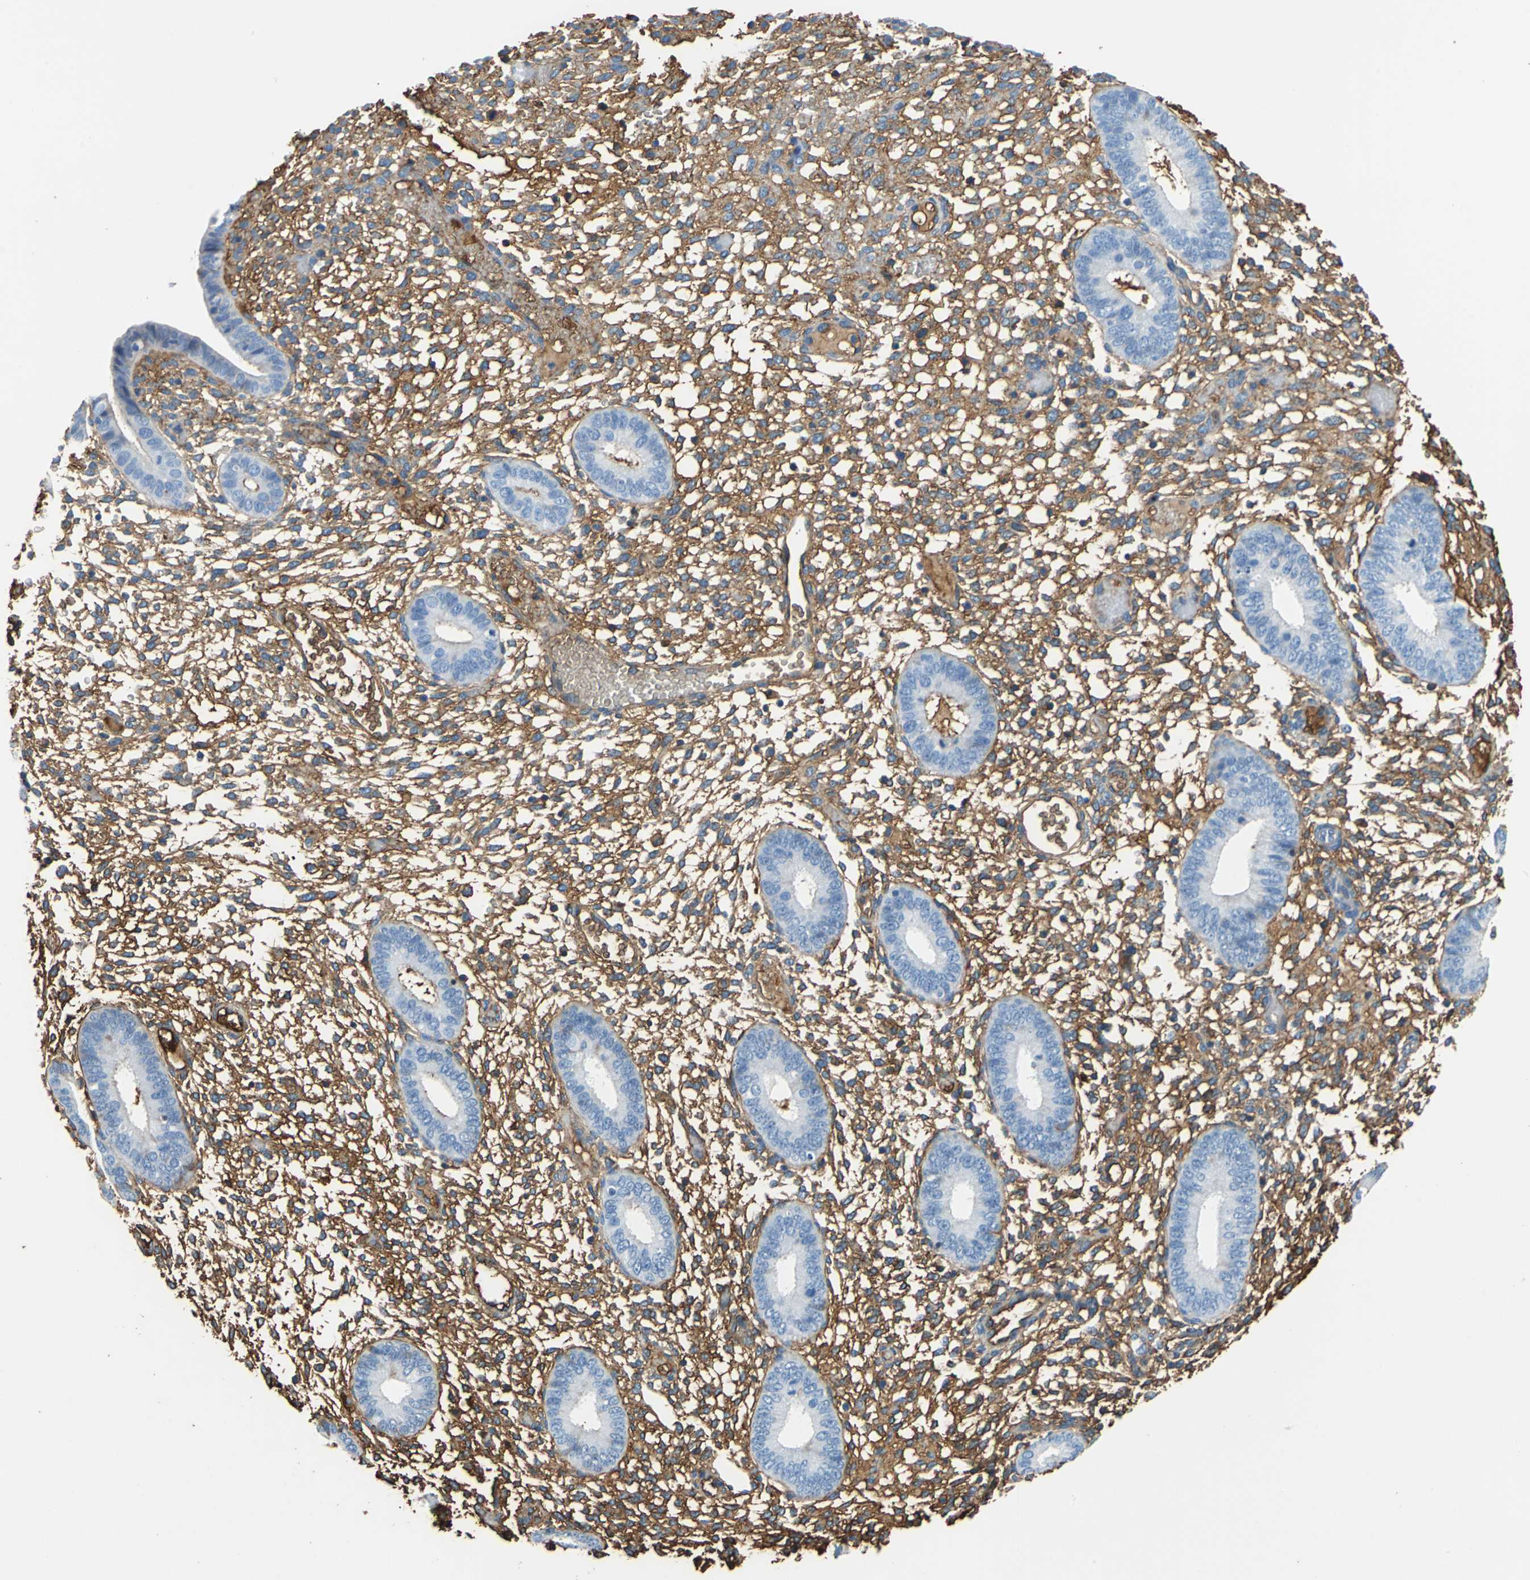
{"staining": {"intensity": "moderate", "quantity": "25%-75%", "location": "cytoplasmic/membranous"}, "tissue": "endometrium", "cell_type": "Cells in endometrial stroma", "image_type": "normal", "snomed": [{"axis": "morphology", "description": "Normal tissue, NOS"}, {"axis": "topography", "description": "Endometrium"}], "caption": "Protein staining exhibits moderate cytoplasmic/membranous expression in approximately 25%-75% of cells in endometrial stroma in normal endometrium.", "gene": "ALB", "patient": {"sex": "female", "age": 42}}